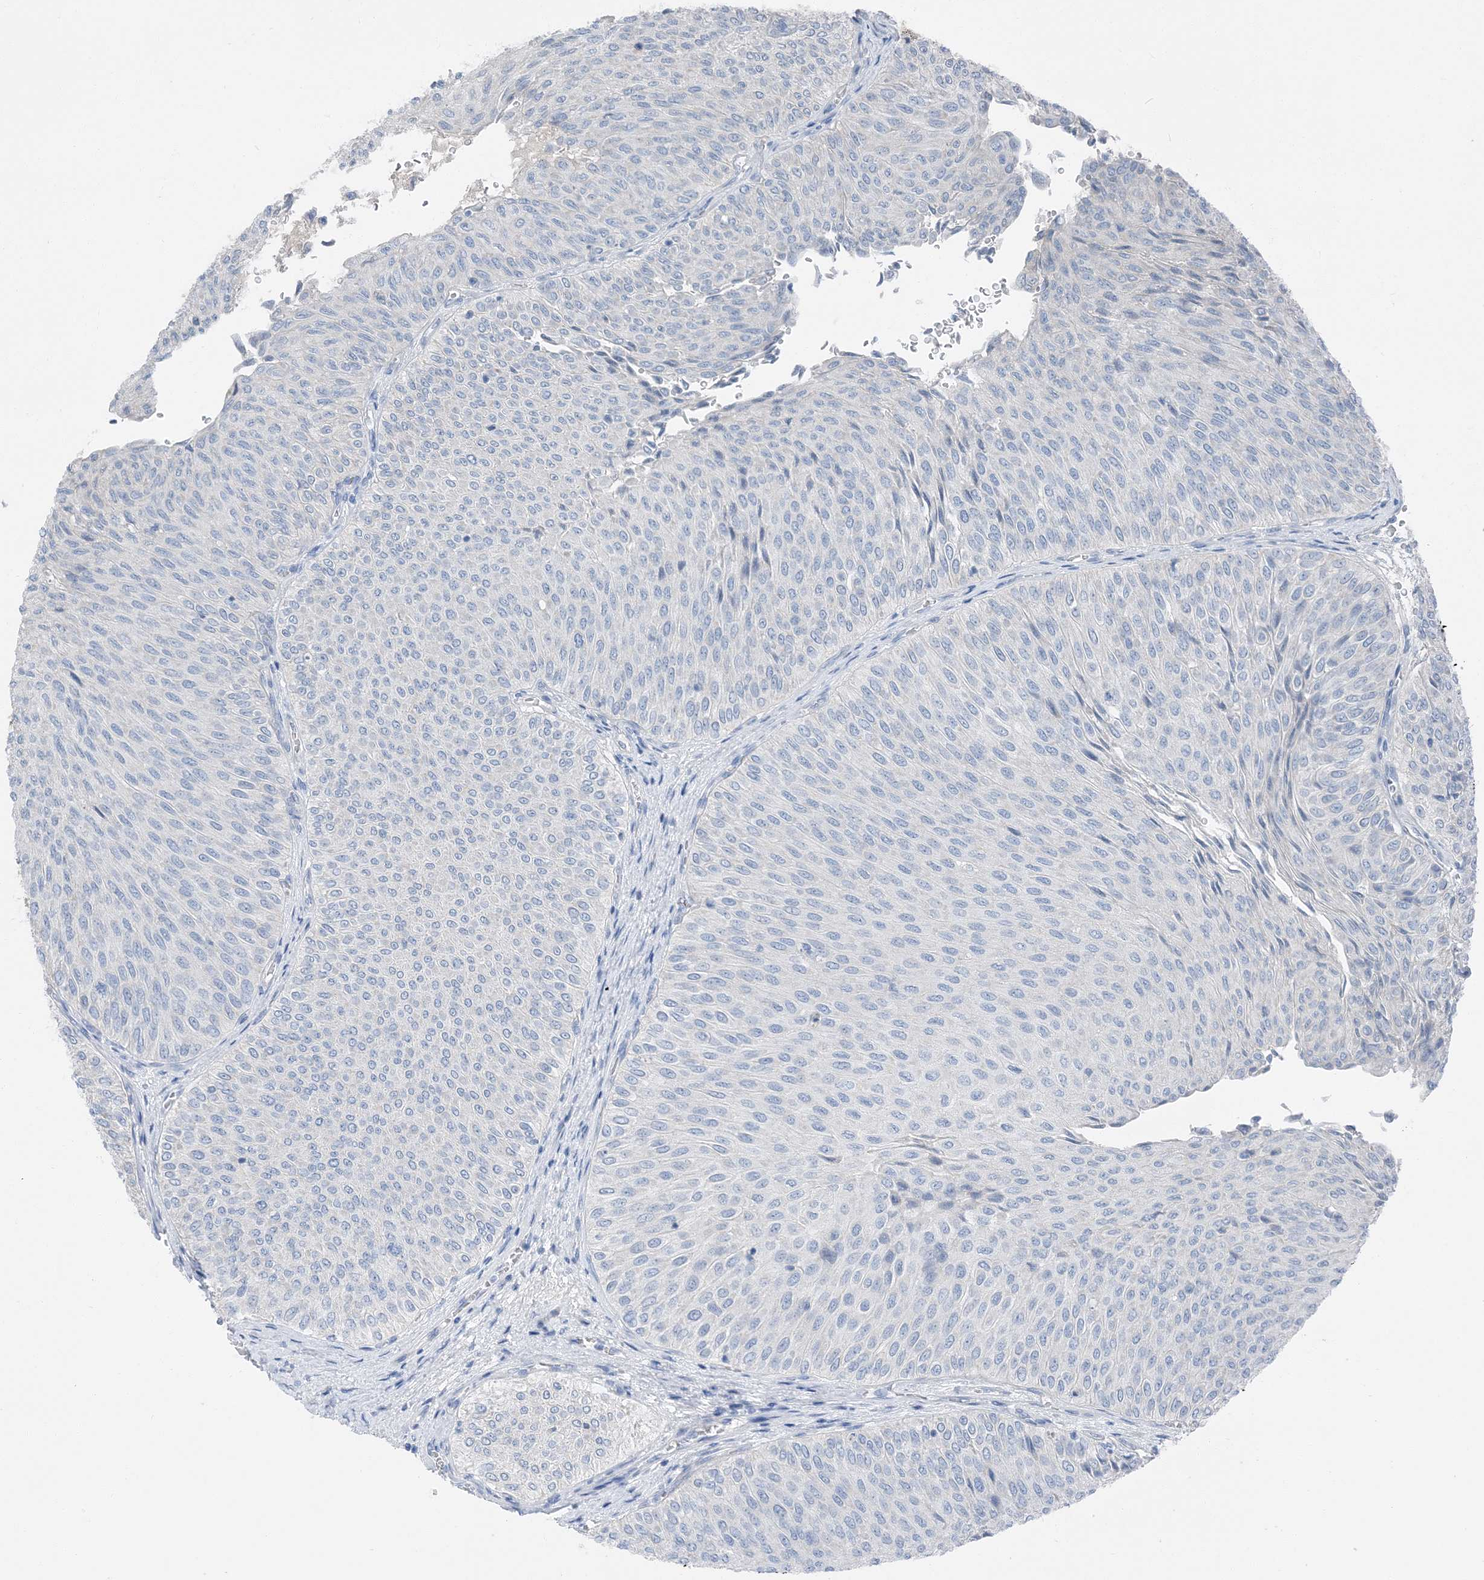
{"staining": {"intensity": "negative", "quantity": "none", "location": "none"}, "tissue": "urothelial cancer", "cell_type": "Tumor cells", "image_type": "cancer", "snomed": [{"axis": "morphology", "description": "Urothelial carcinoma, Low grade"}, {"axis": "topography", "description": "Urinary bladder"}], "caption": "Immunohistochemistry (IHC) image of neoplastic tissue: human low-grade urothelial carcinoma stained with DAB (3,3'-diaminobenzidine) demonstrates no significant protein staining in tumor cells.", "gene": "NCOA7", "patient": {"sex": "male", "age": 78}}